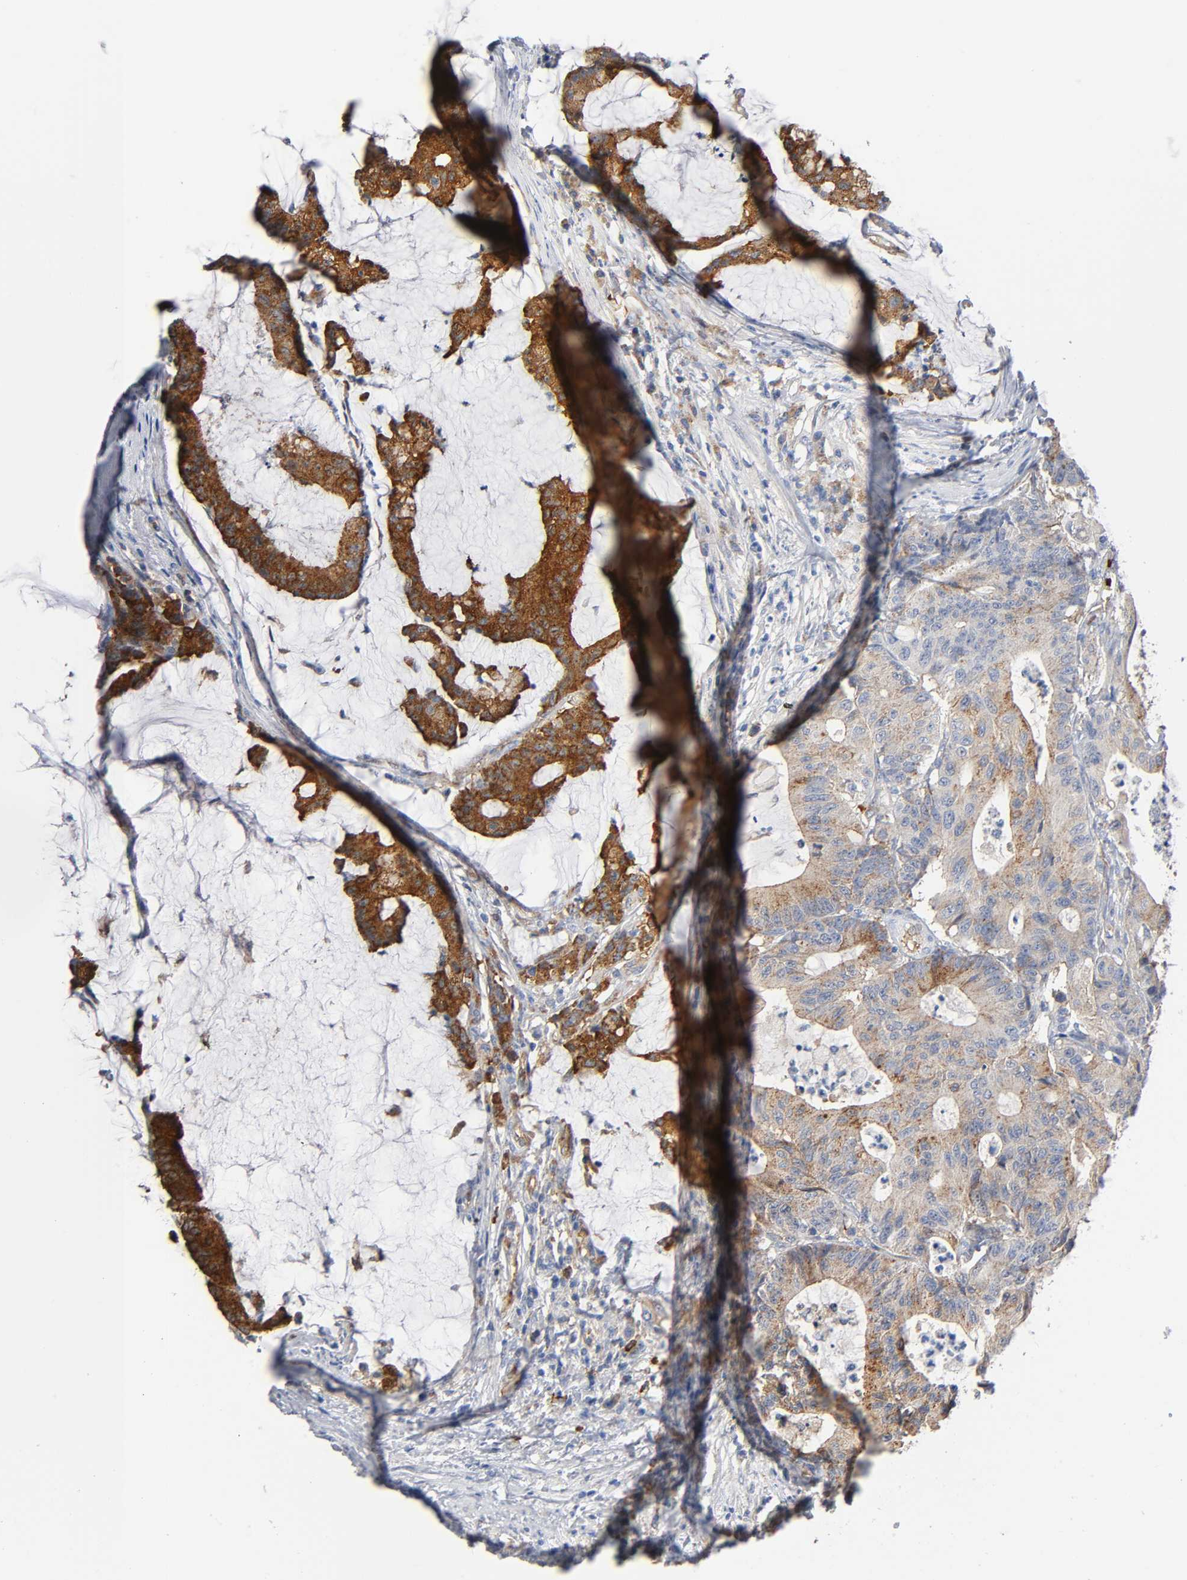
{"staining": {"intensity": "strong", "quantity": "25%-75%", "location": "cytoplasmic/membranous"}, "tissue": "colorectal cancer", "cell_type": "Tumor cells", "image_type": "cancer", "snomed": [{"axis": "morphology", "description": "Adenocarcinoma, NOS"}, {"axis": "topography", "description": "Colon"}], "caption": "A high-resolution image shows immunohistochemistry staining of colorectal cancer, which exhibits strong cytoplasmic/membranous expression in approximately 25%-75% of tumor cells.", "gene": "CD2AP", "patient": {"sex": "female", "age": 84}}